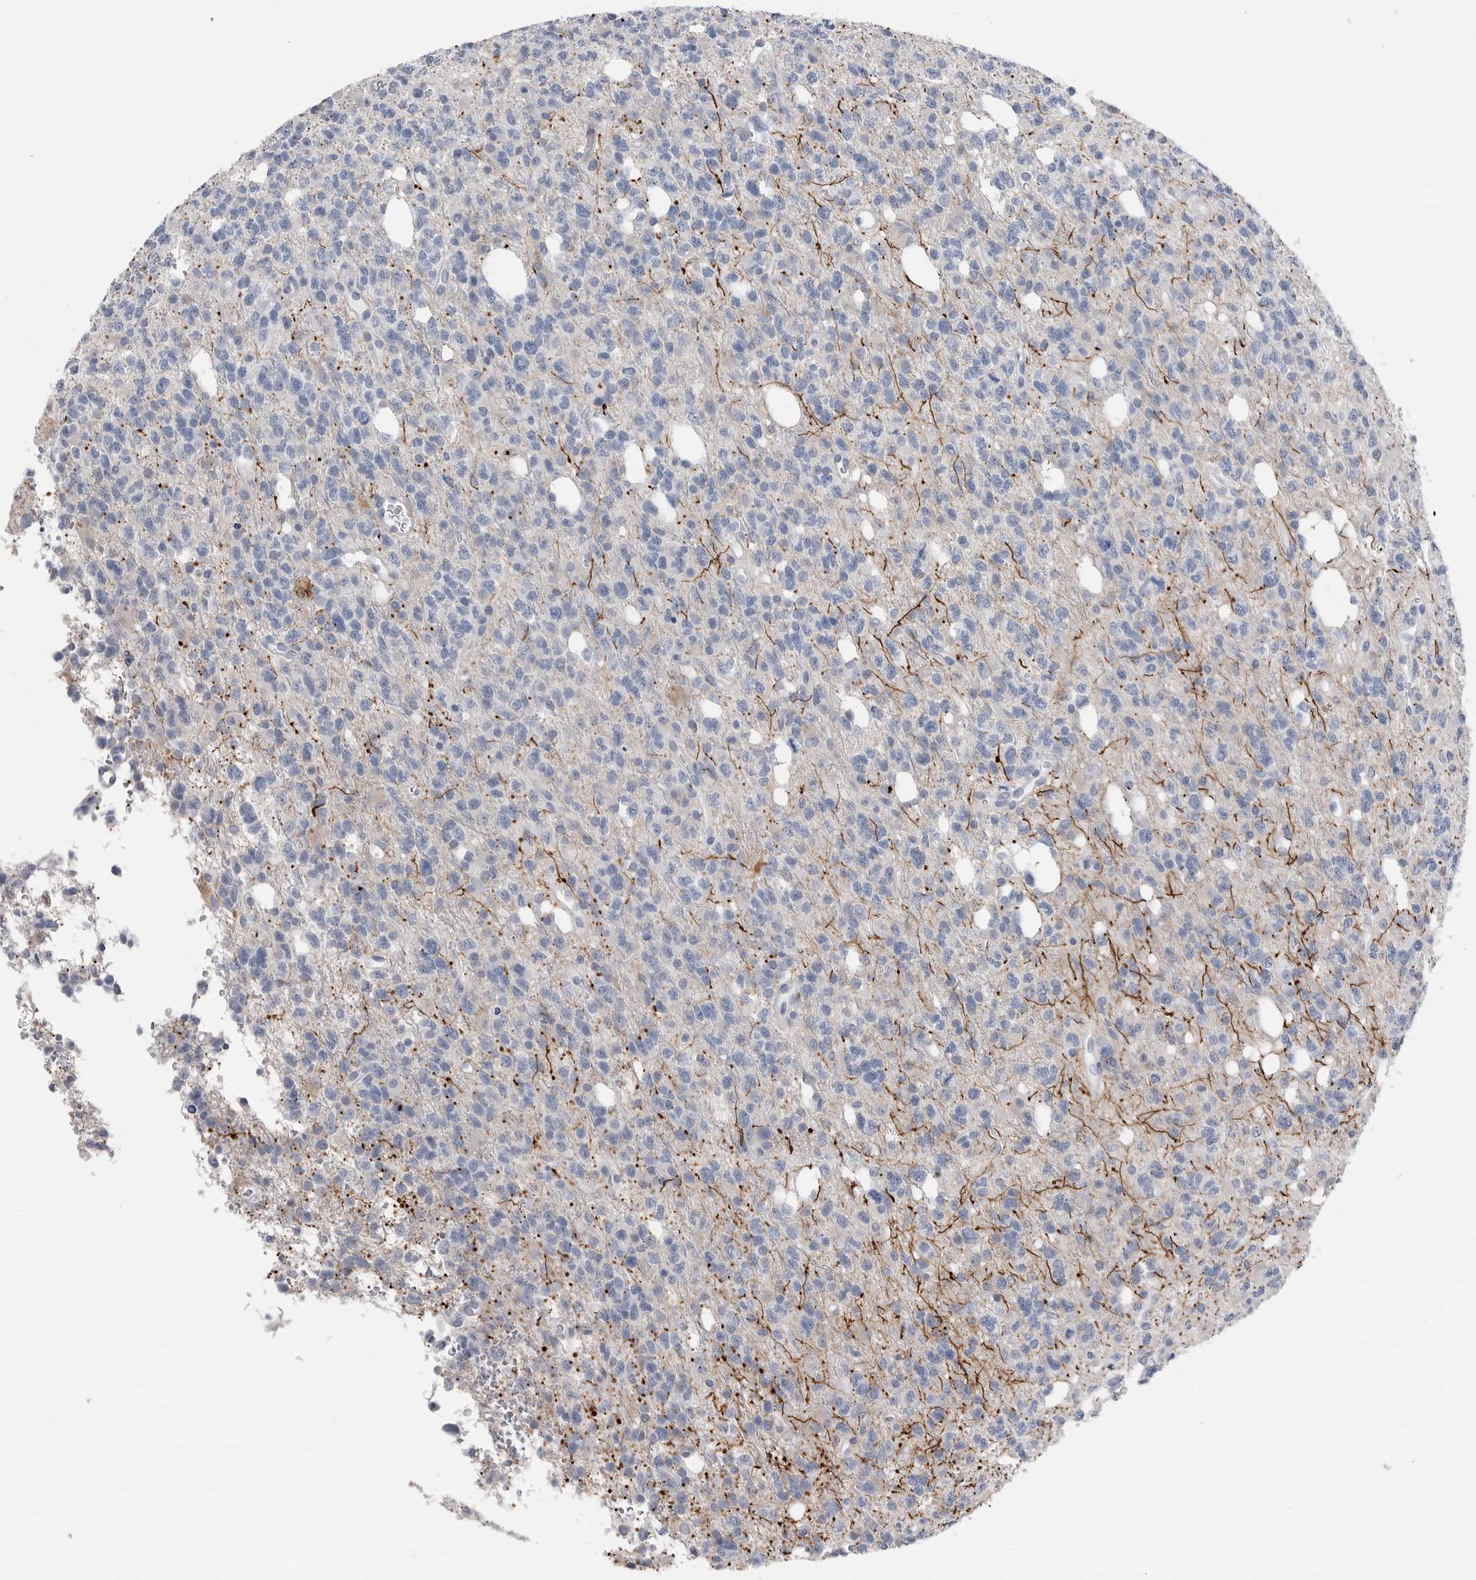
{"staining": {"intensity": "negative", "quantity": "none", "location": "none"}, "tissue": "glioma", "cell_type": "Tumor cells", "image_type": "cancer", "snomed": [{"axis": "morphology", "description": "Glioma, malignant, High grade"}, {"axis": "topography", "description": "Brain"}], "caption": "Human malignant high-grade glioma stained for a protein using immunohistochemistry (IHC) demonstrates no staining in tumor cells.", "gene": "ABHD12", "patient": {"sex": "female", "age": 62}}